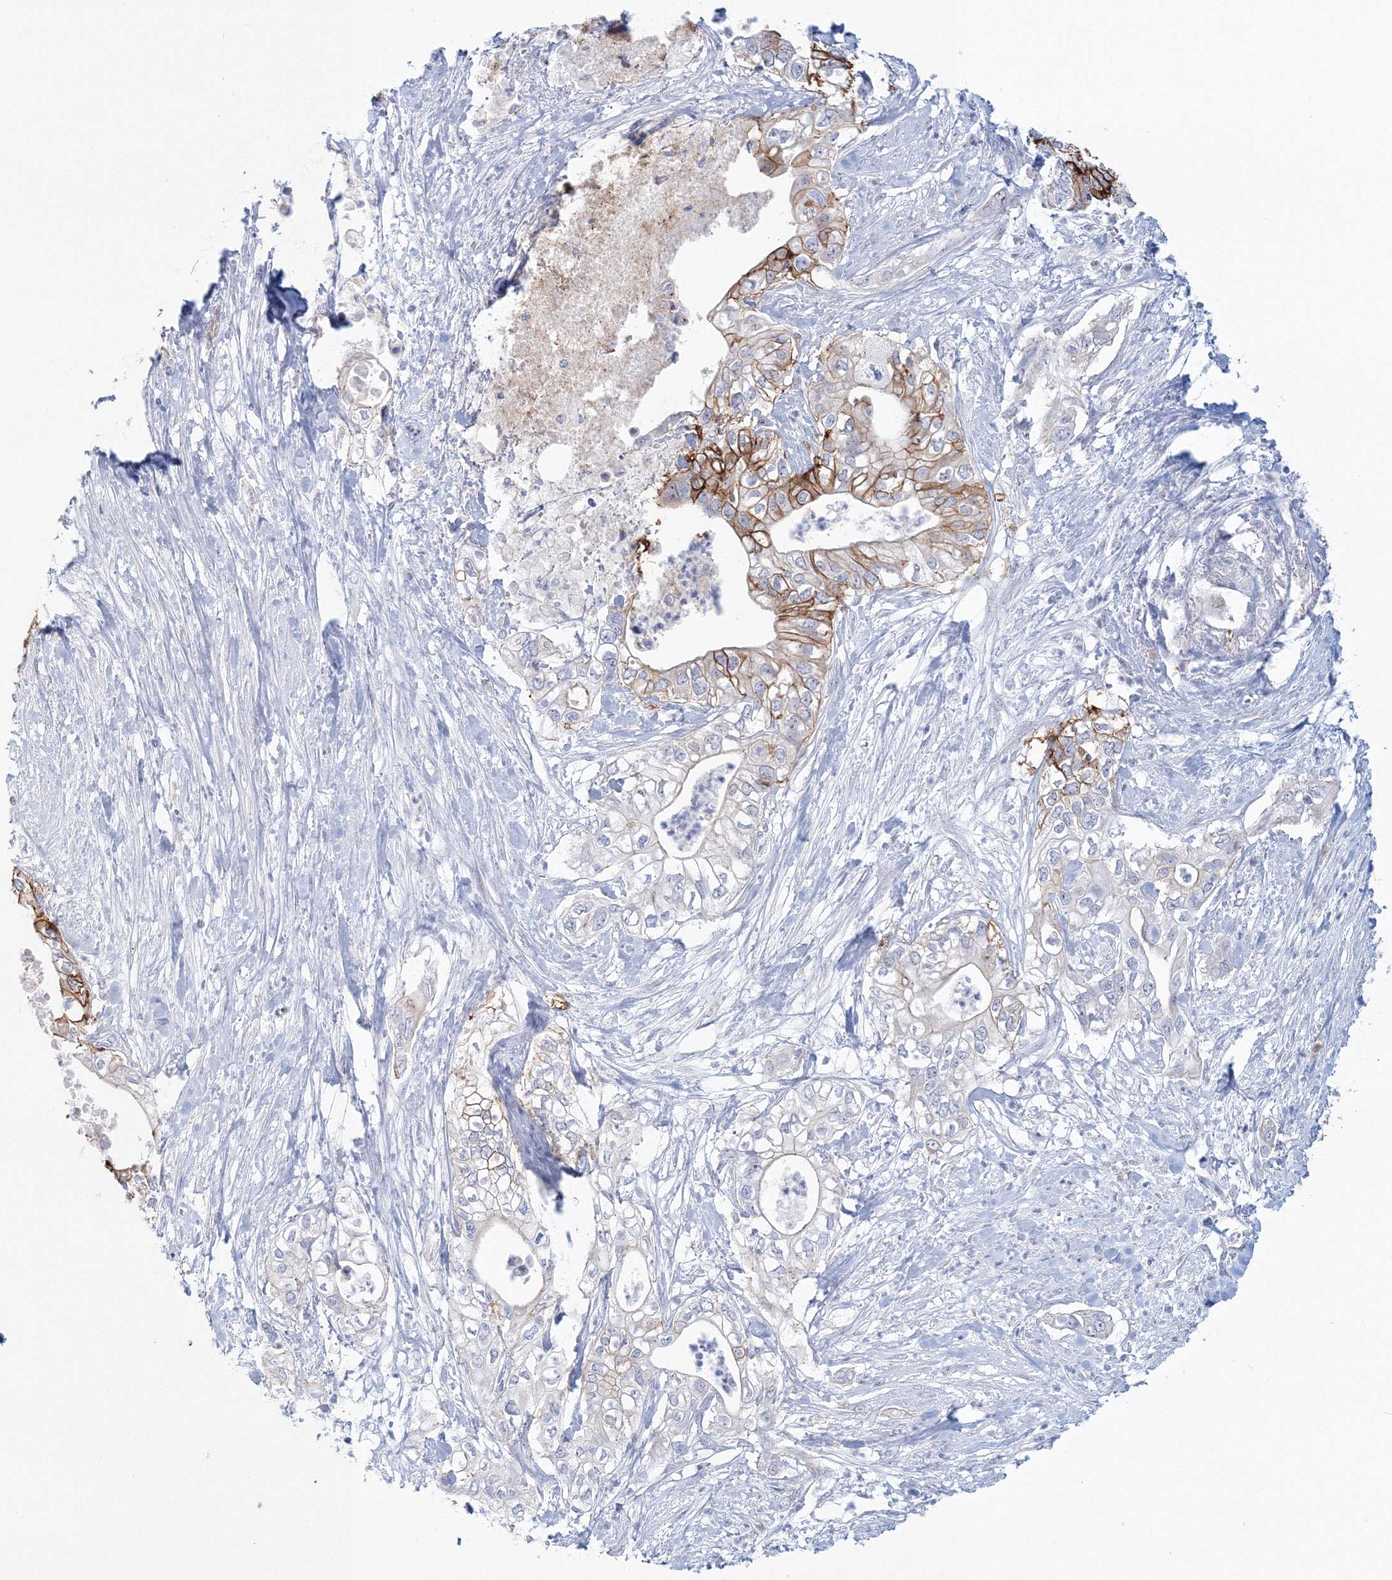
{"staining": {"intensity": "strong", "quantity": "<25%", "location": "cytoplasmic/membranous"}, "tissue": "pancreatic cancer", "cell_type": "Tumor cells", "image_type": "cancer", "snomed": [{"axis": "morphology", "description": "Adenocarcinoma, NOS"}, {"axis": "topography", "description": "Pancreas"}], "caption": "Adenocarcinoma (pancreatic) stained with a brown dye demonstrates strong cytoplasmic/membranous positive staining in approximately <25% of tumor cells.", "gene": "VSIG1", "patient": {"sex": "female", "age": 78}}